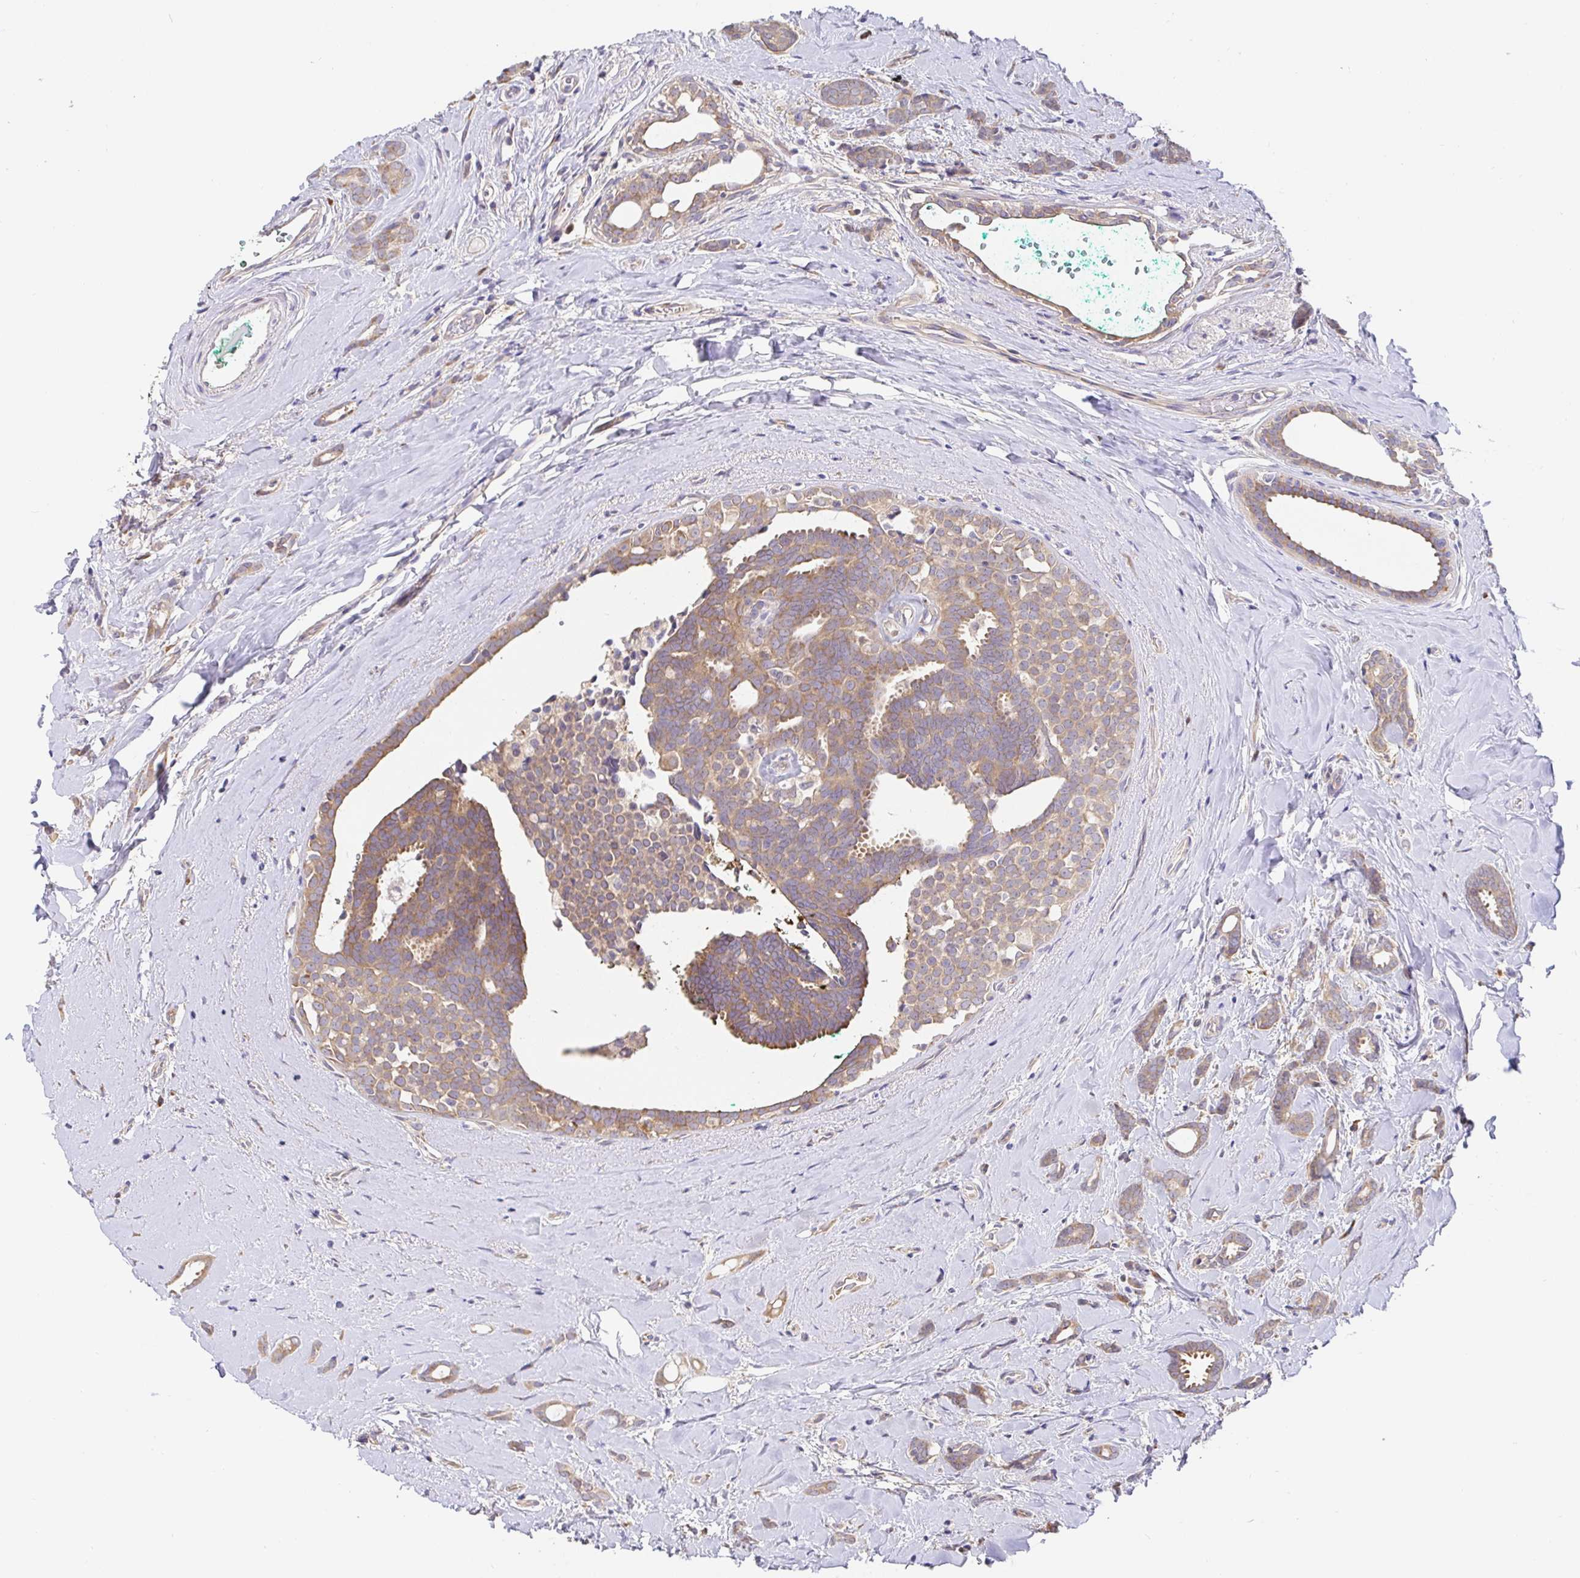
{"staining": {"intensity": "weak", "quantity": ">75%", "location": "cytoplasmic/membranous"}, "tissue": "breast cancer", "cell_type": "Tumor cells", "image_type": "cancer", "snomed": [{"axis": "morphology", "description": "Intraductal carcinoma, in situ"}, {"axis": "morphology", "description": "Duct carcinoma"}, {"axis": "morphology", "description": "Lobular carcinoma, in situ"}, {"axis": "topography", "description": "Breast"}], "caption": "Intraductal carcinoma,  in situ (breast) tissue shows weak cytoplasmic/membranous positivity in about >75% of tumor cells", "gene": "PDPK1", "patient": {"sex": "female", "age": 44}}